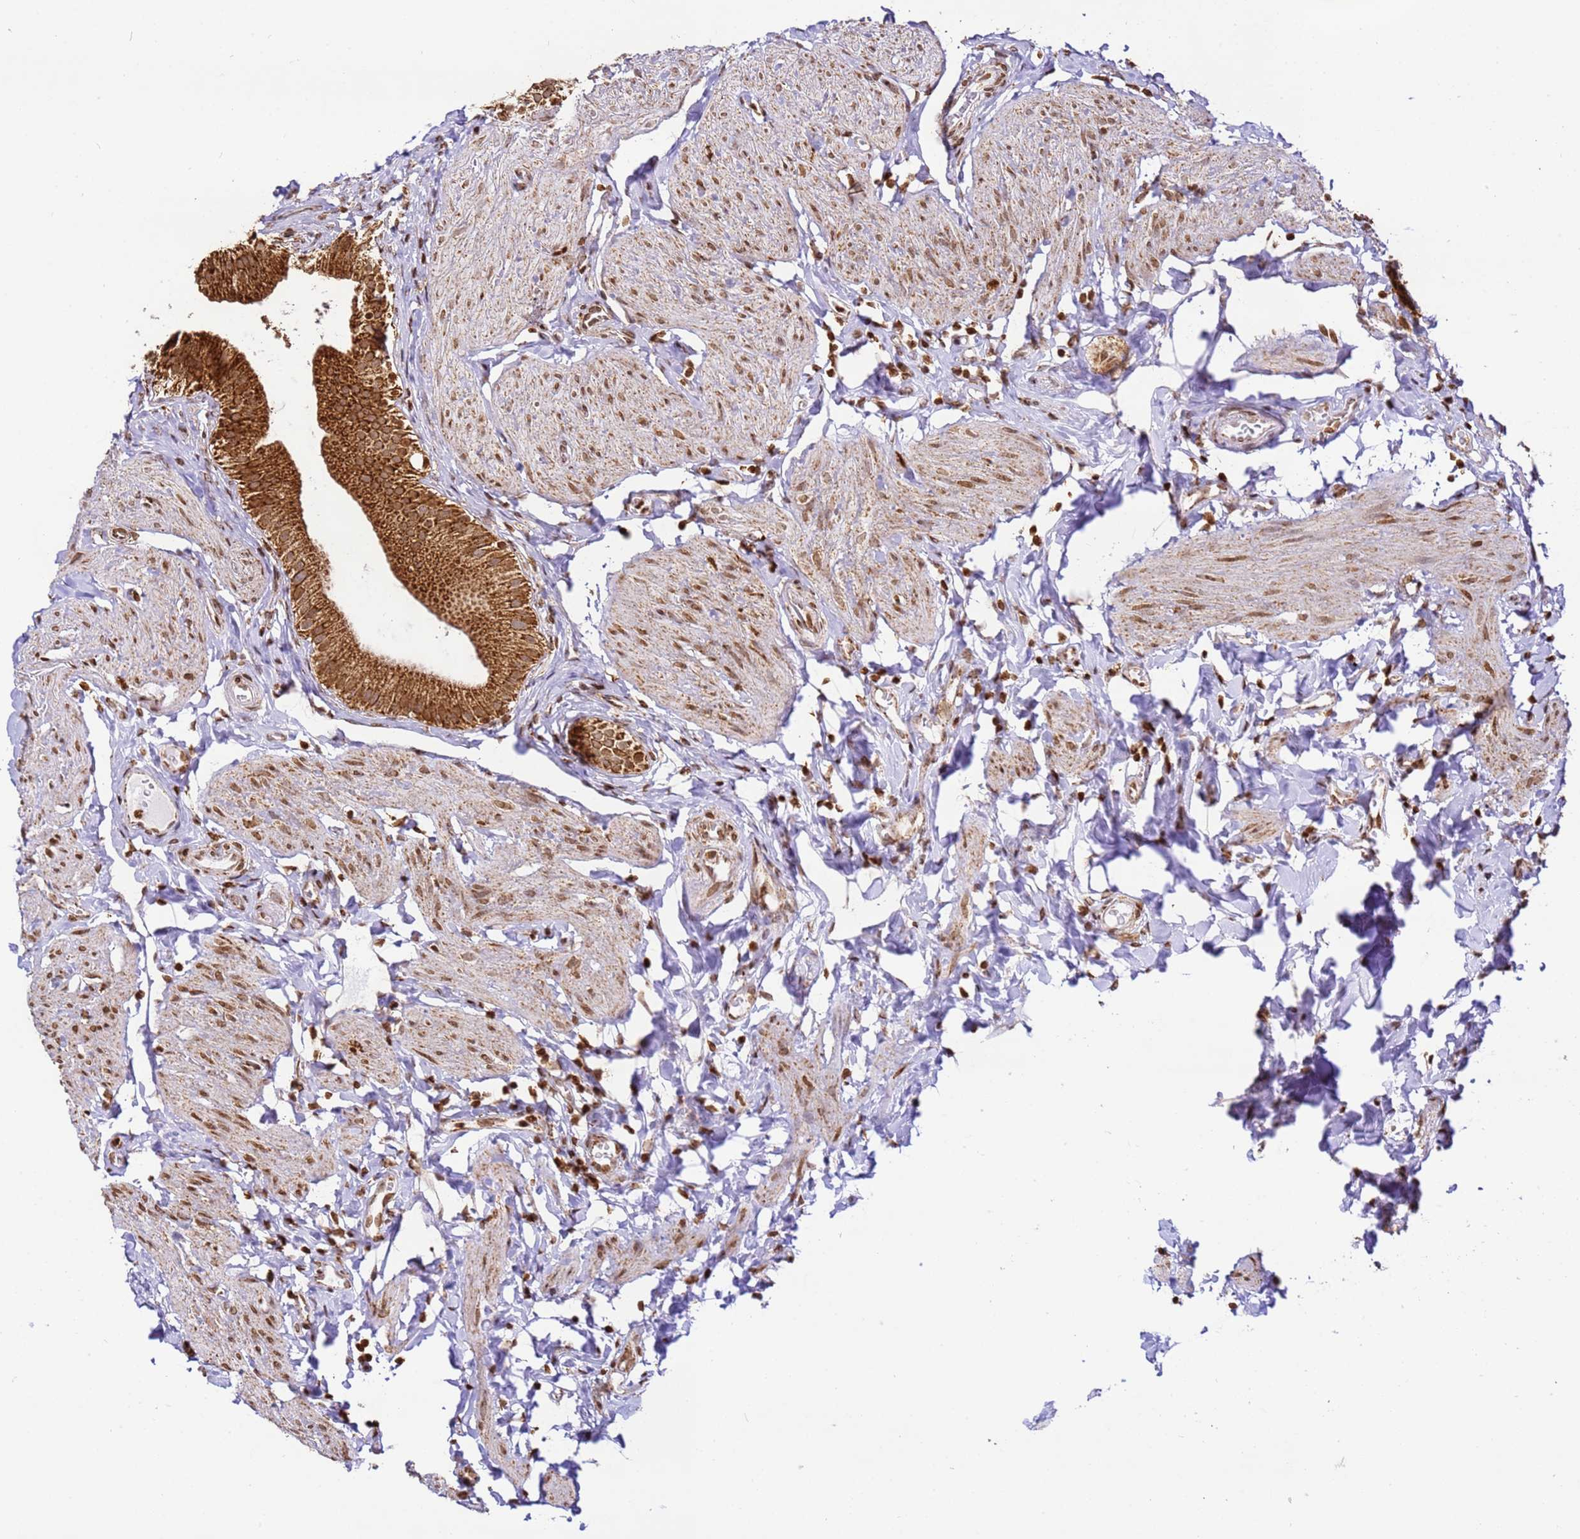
{"staining": {"intensity": "strong", "quantity": ">75%", "location": "cytoplasmic/membranous"}, "tissue": "gallbladder", "cell_type": "Glandular cells", "image_type": "normal", "snomed": [{"axis": "morphology", "description": "Normal tissue, NOS"}, {"axis": "topography", "description": "Gallbladder"}], "caption": "Immunohistochemical staining of unremarkable gallbladder exhibits strong cytoplasmic/membranous protein positivity in approximately >75% of glandular cells.", "gene": "HSPE1", "patient": {"sex": "female", "age": 47}}